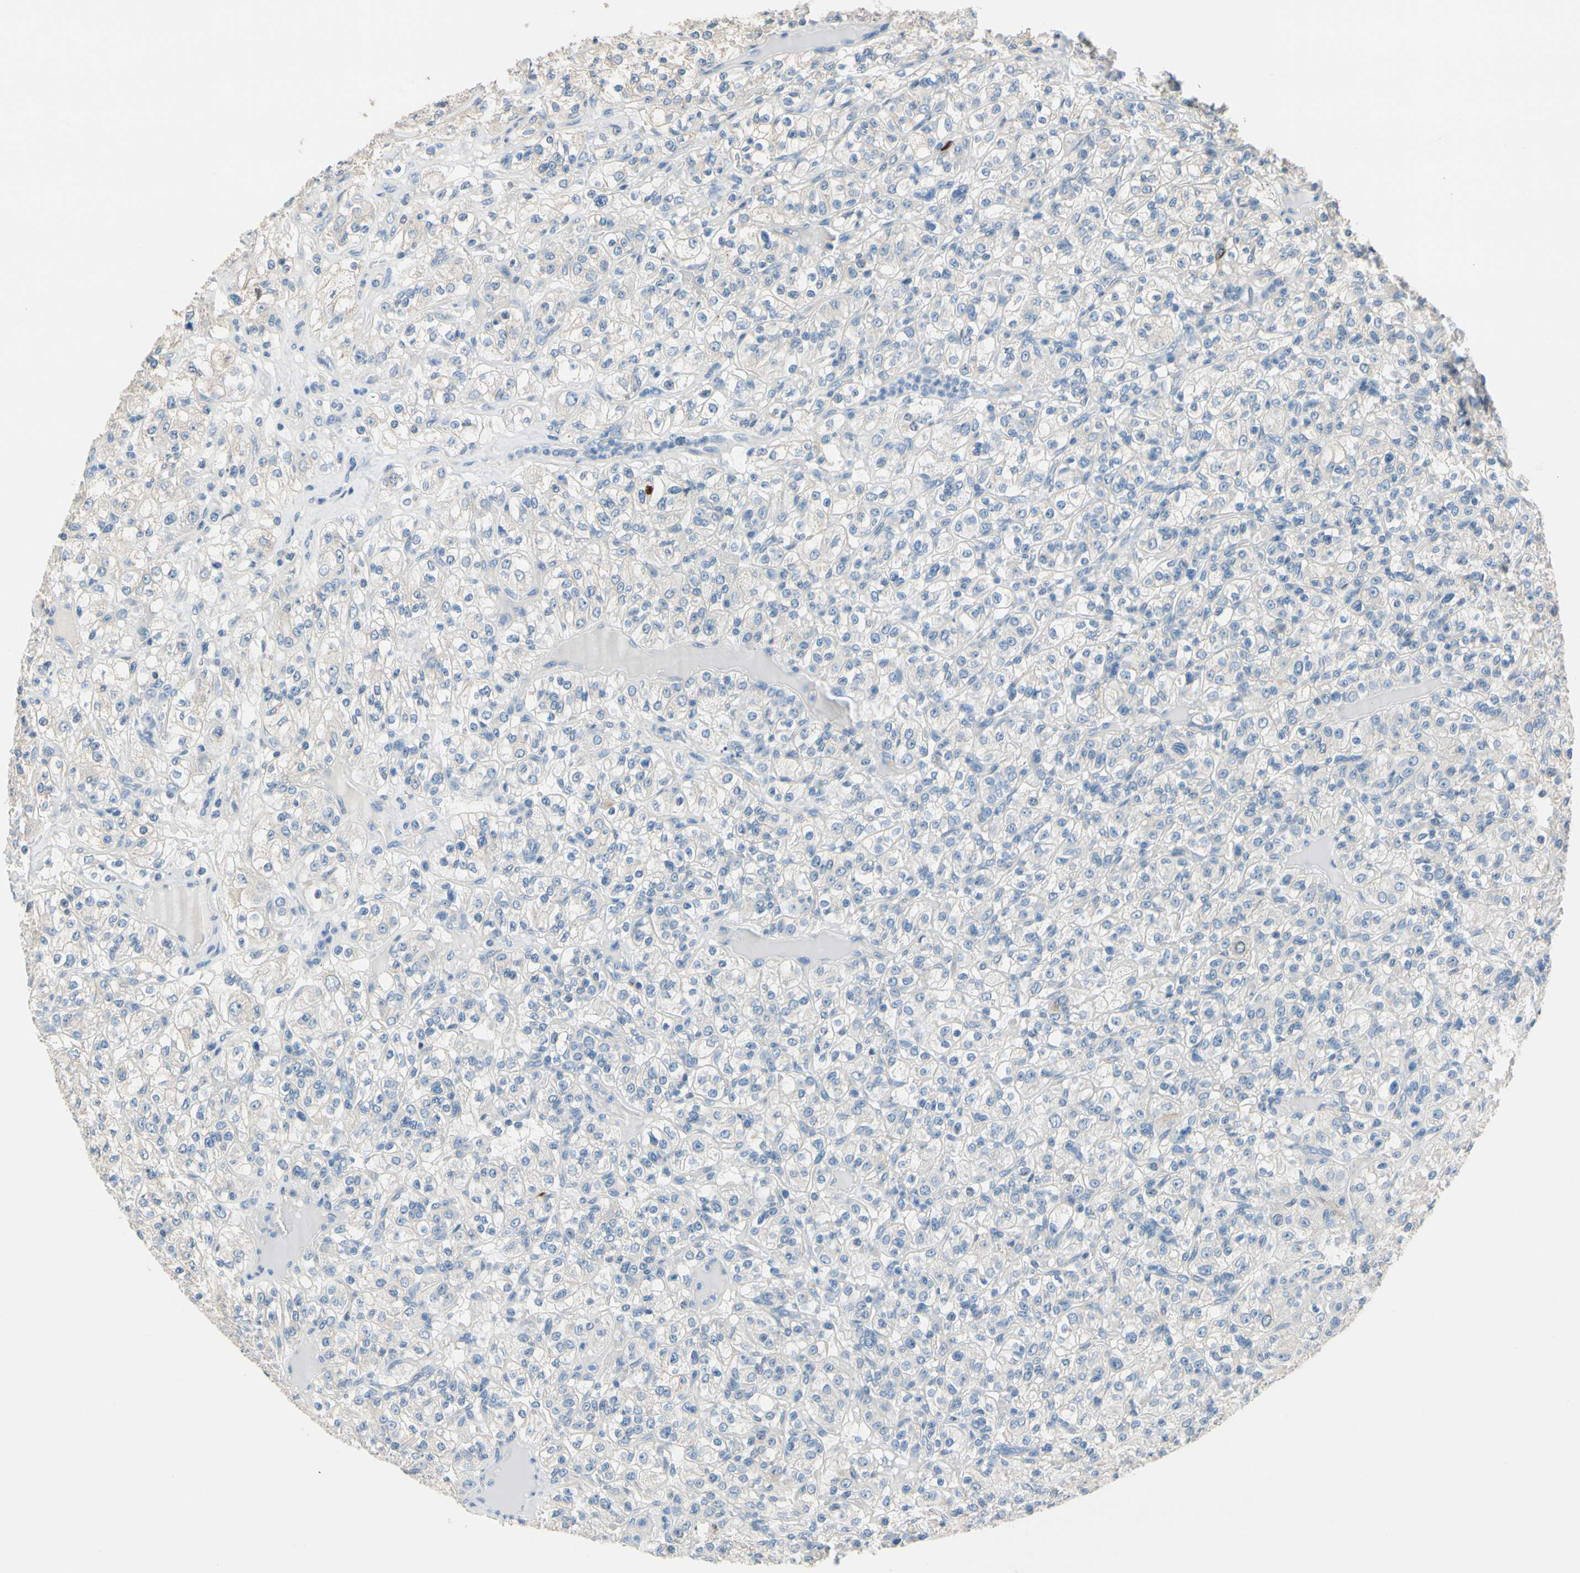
{"staining": {"intensity": "negative", "quantity": "none", "location": "none"}, "tissue": "renal cancer", "cell_type": "Tumor cells", "image_type": "cancer", "snomed": [{"axis": "morphology", "description": "Normal tissue, NOS"}, {"axis": "morphology", "description": "Adenocarcinoma, NOS"}, {"axis": "topography", "description": "Kidney"}], "caption": "IHC photomicrograph of human renal cancer (adenocarcinoma) stained for a protein (brown), which reveals no expression in tumor cells.", "gene": "CKAP2", "patient": {"sex": "female", "age": 72}}